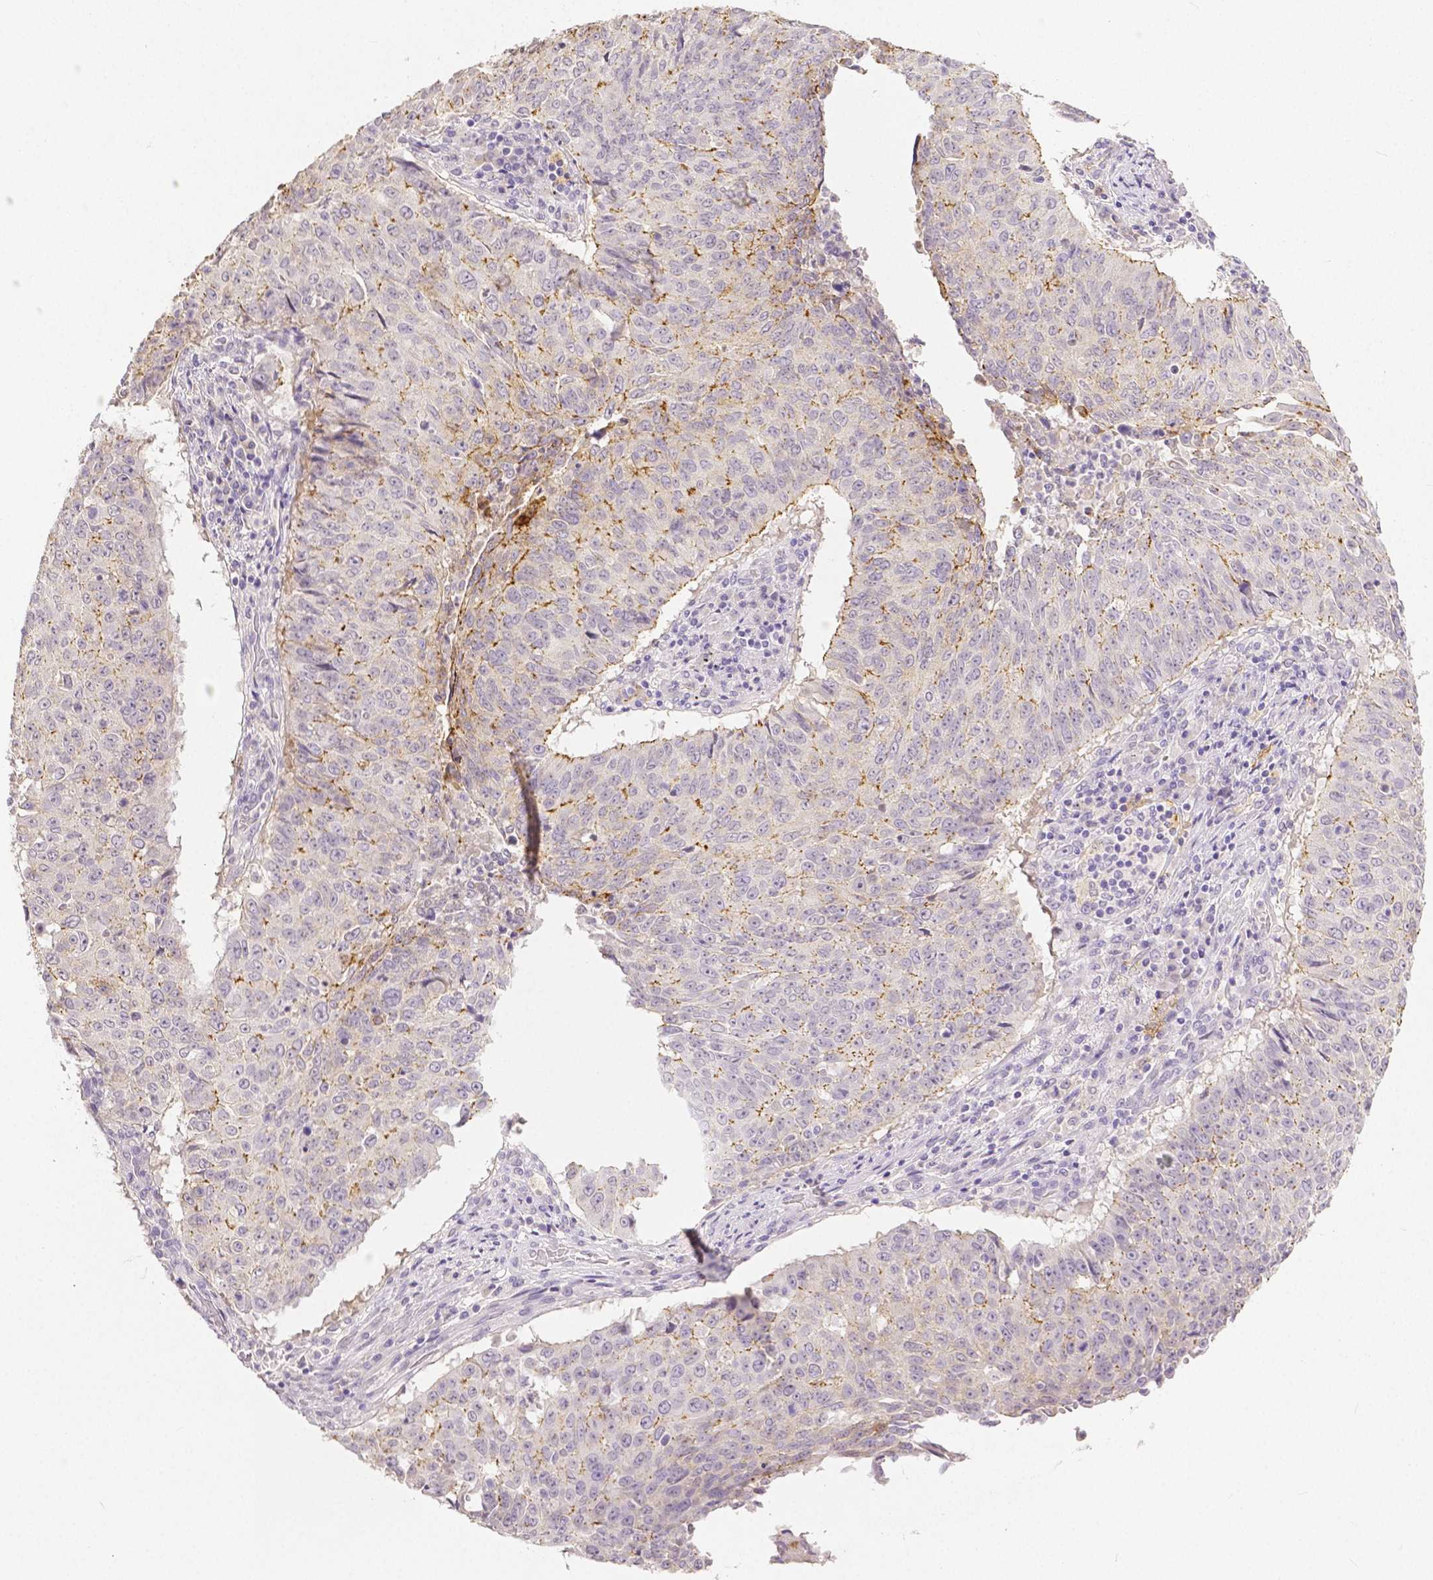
{"staining": {"intensity": "moderate", "quantity": "<25%", "location": "cytoplasmic/membranous"}, "tissue": "lung cancer", "cell_type": "Tumor cells", "image_type": "cancer", "snomed": [{"axis": "morphology", "description": "Normal tissue, NOS"}, {"axis": "morphology", "description": "Squamous cell carcinoma, NOS"}, {"axis": "topography", "description": "Bronchus"}, {"axis": "topography", "description": "Lung"}], "caption": "Protein staining shows moderate cytoplasmic/membranous positivity in about <25% of tumor cells in lung cancer (squamous cell carcinoma). (DAB IHC, brown staining for protein, blue staining for nuclei).", "gene": "OCLN", "patient": {"sex": "male", "age": 64}}